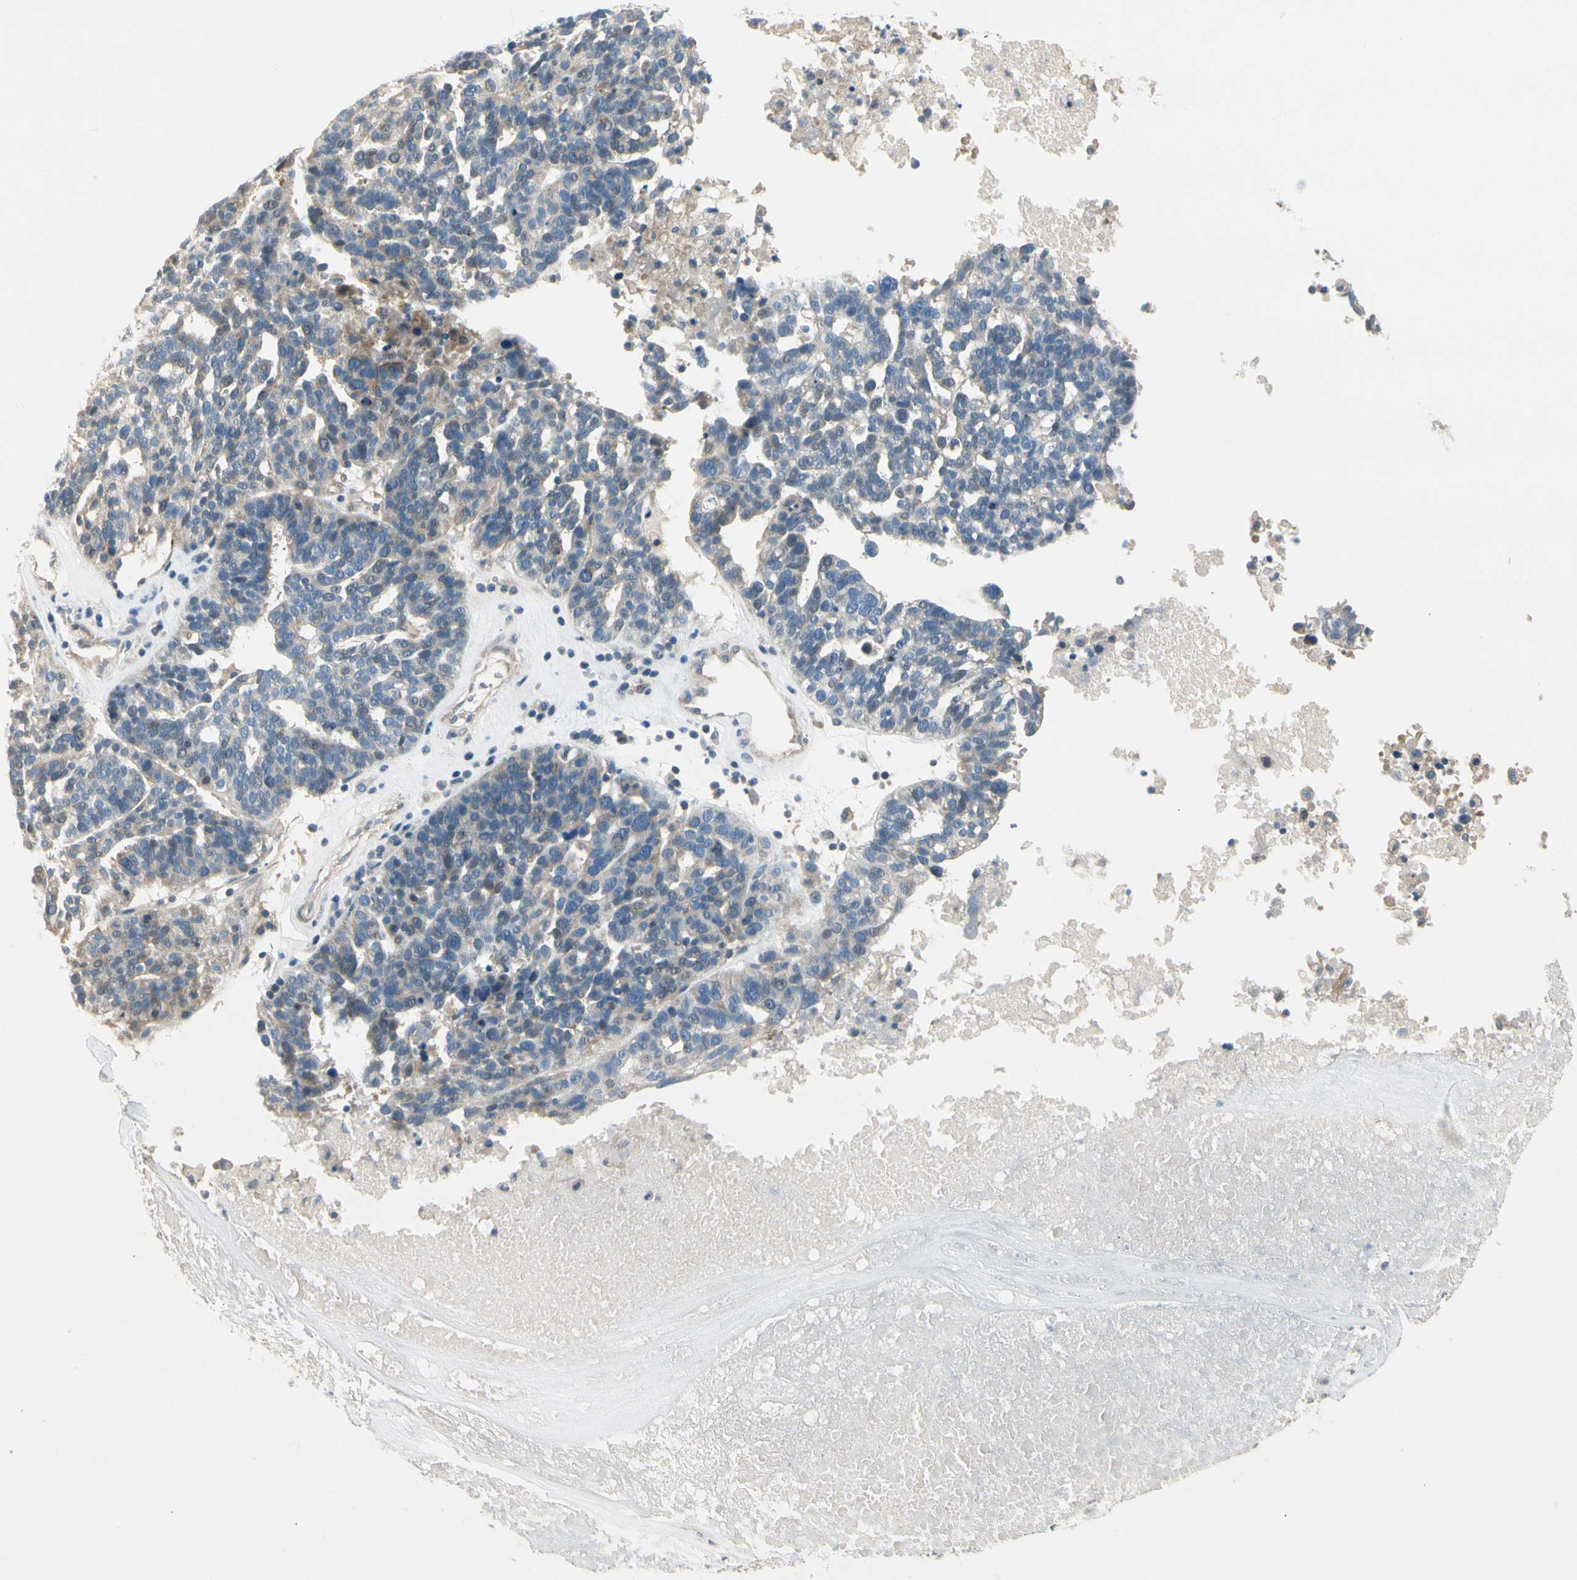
{"staining": {"intensity": "negative", "quantity": "none", "location": "none"}, "tissue": "ovarian cancer", "cell_type": "Tumor cells", "image_type": "cancer", "snomed": [{"axis": "morphology", "description": "Cystadenocarcinoma, serous, NOS"}, {"axis": "topography", "description": "Ovary"}], "caption": "DAB (3,3'-diaminobenzidine) immunohistochemical staining of ovarian serous cystadenocarcinoma exhibits no significant staining in tumor cells.", "gene": "ADGRA3", "patient": {"sex": "female", "age": 59}}